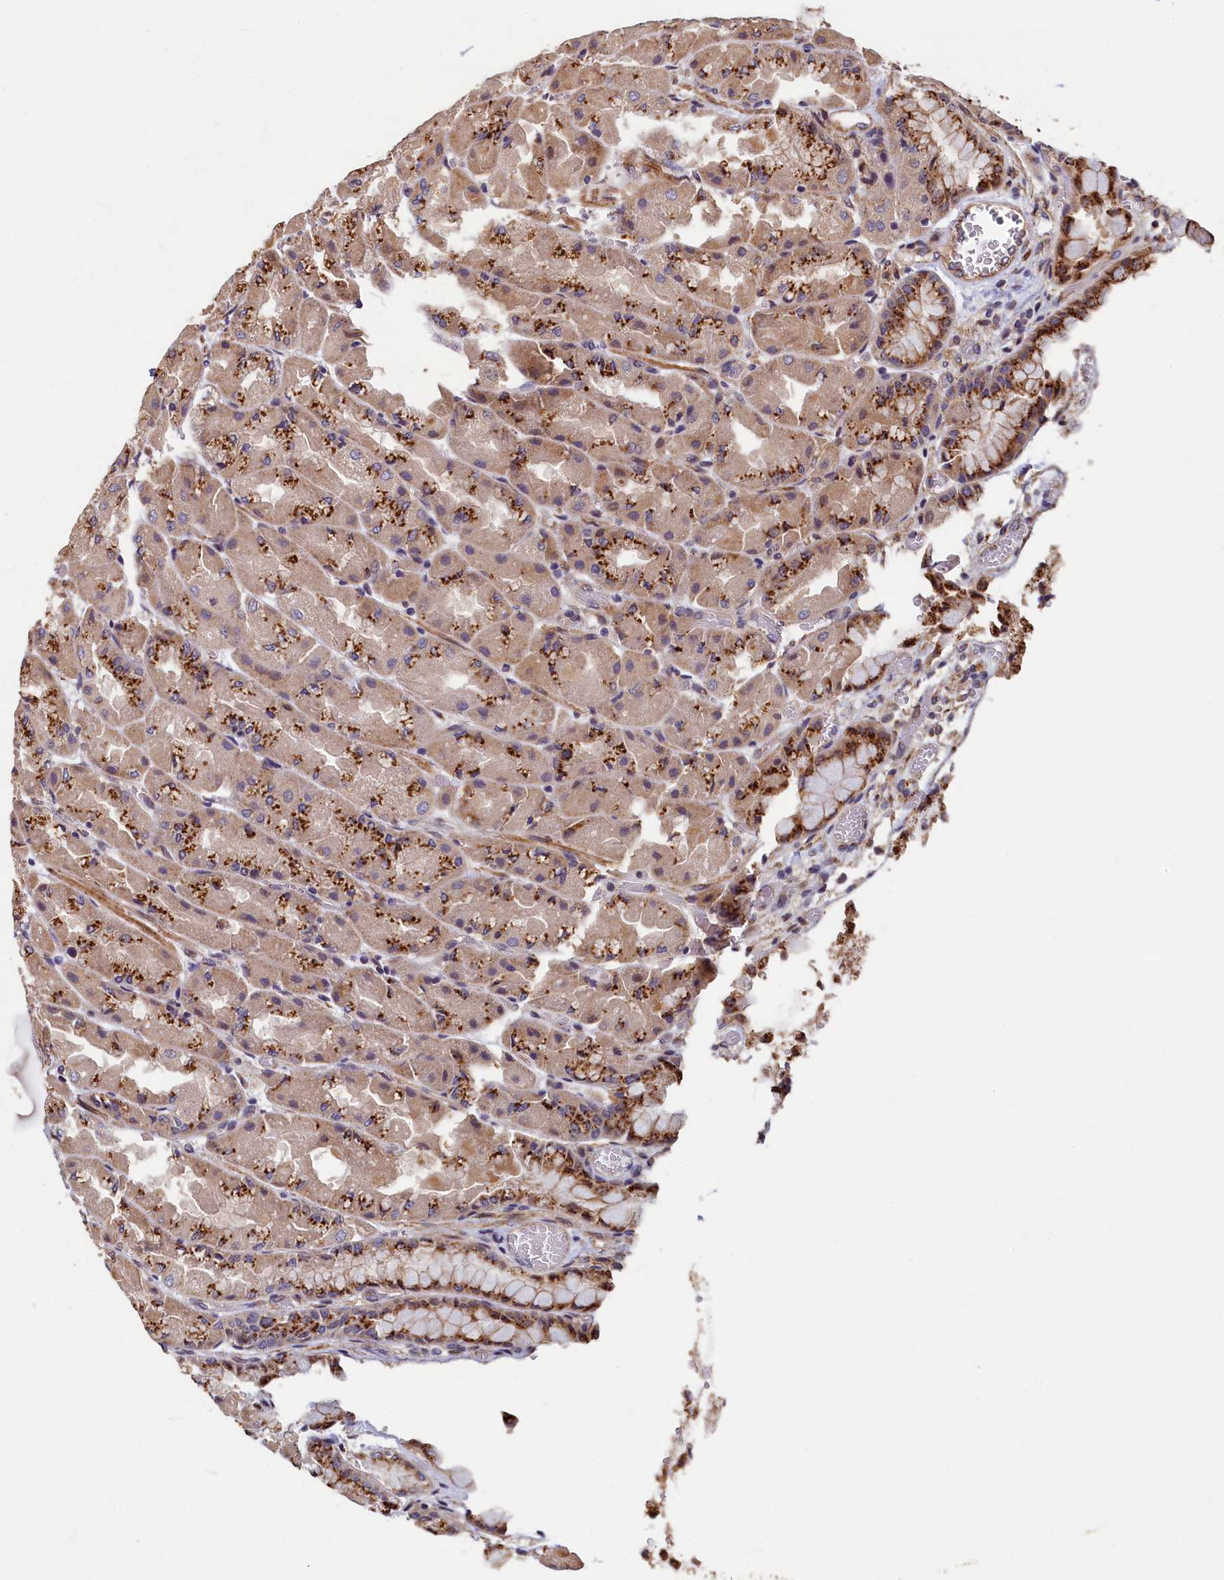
{"staining": {"intensity": "strong", "quantity": ">75%", "location": "cytoplasmic/membranous"}, "tissue": "stomach", "cell_type": "Glandular cells", "image_type": "normal", "snomed": [{"axis": "morphology", "description": "Normal tissue, NOS"}, {"axis": "topography", "description": "Stomach"}], "caption": "DAB immunohistochemical staining of benign human stomach reveals strong cytoplasmic/membranous protein staining in approximately >75% of glandular cells.", "gene": "TMEM181", "patient": {"sex": "female", "age": 61}}